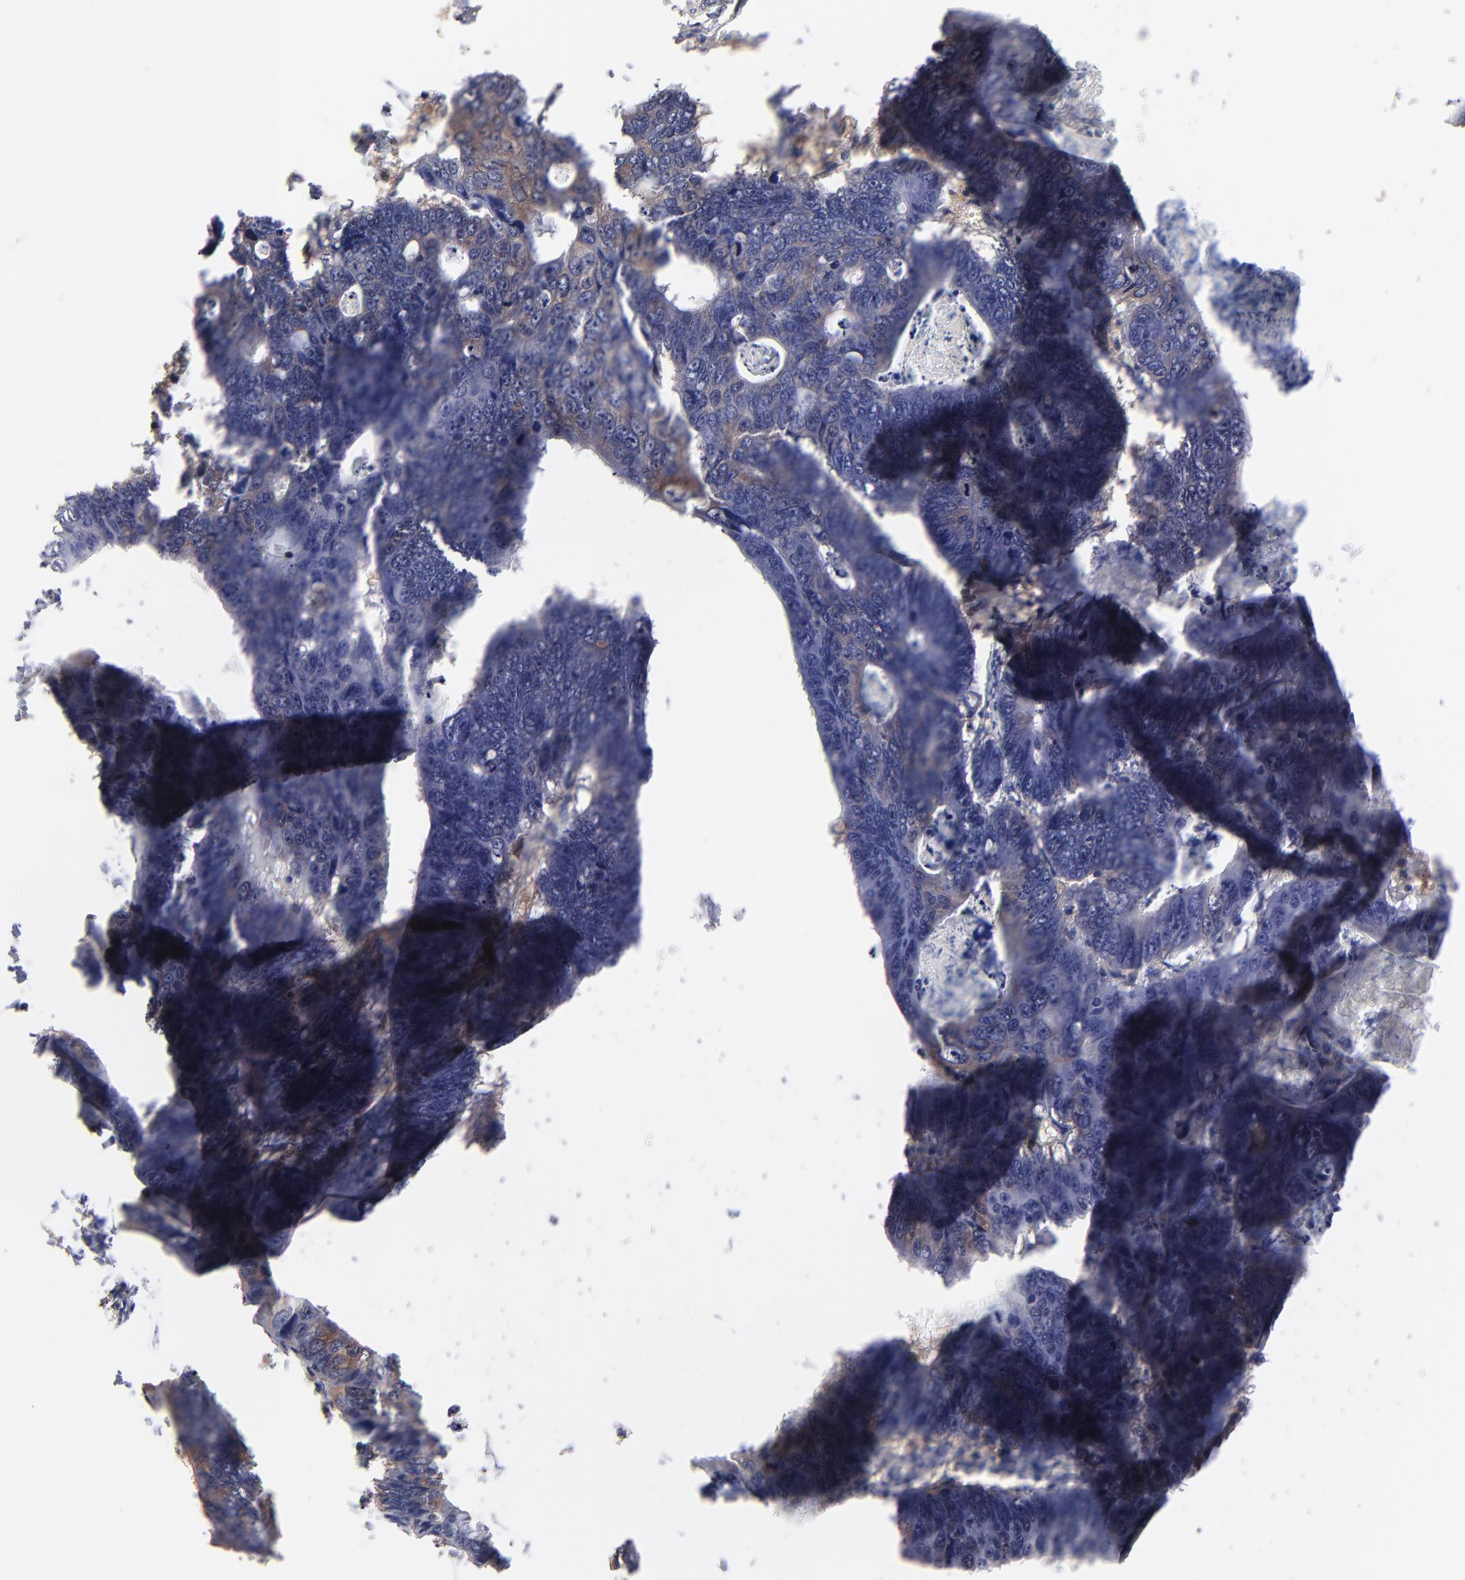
{"staining": {"intensity": "weak", "quantity": "25%-75%", "location": "cytoplasmic/membranous"}, "tissue": "colorectal cancer", "cell_type": "Tumor cells", "image_type": "cancer", "snomed": [{"axis": "morphology", "description": "Adenocarcinoma, NOS"}, {"axis": "topography", "description": "Colon"}], "caption": "High-power microscopy captured an immunohistochemistry histopathology image of colorectal adenocarcinoma, revealing weak cytoplasmic/membranous staining in about 25%-75% of tumor cells.", "gene": "MAPRE1", "patient": {"sex": "female", "age": 55}}